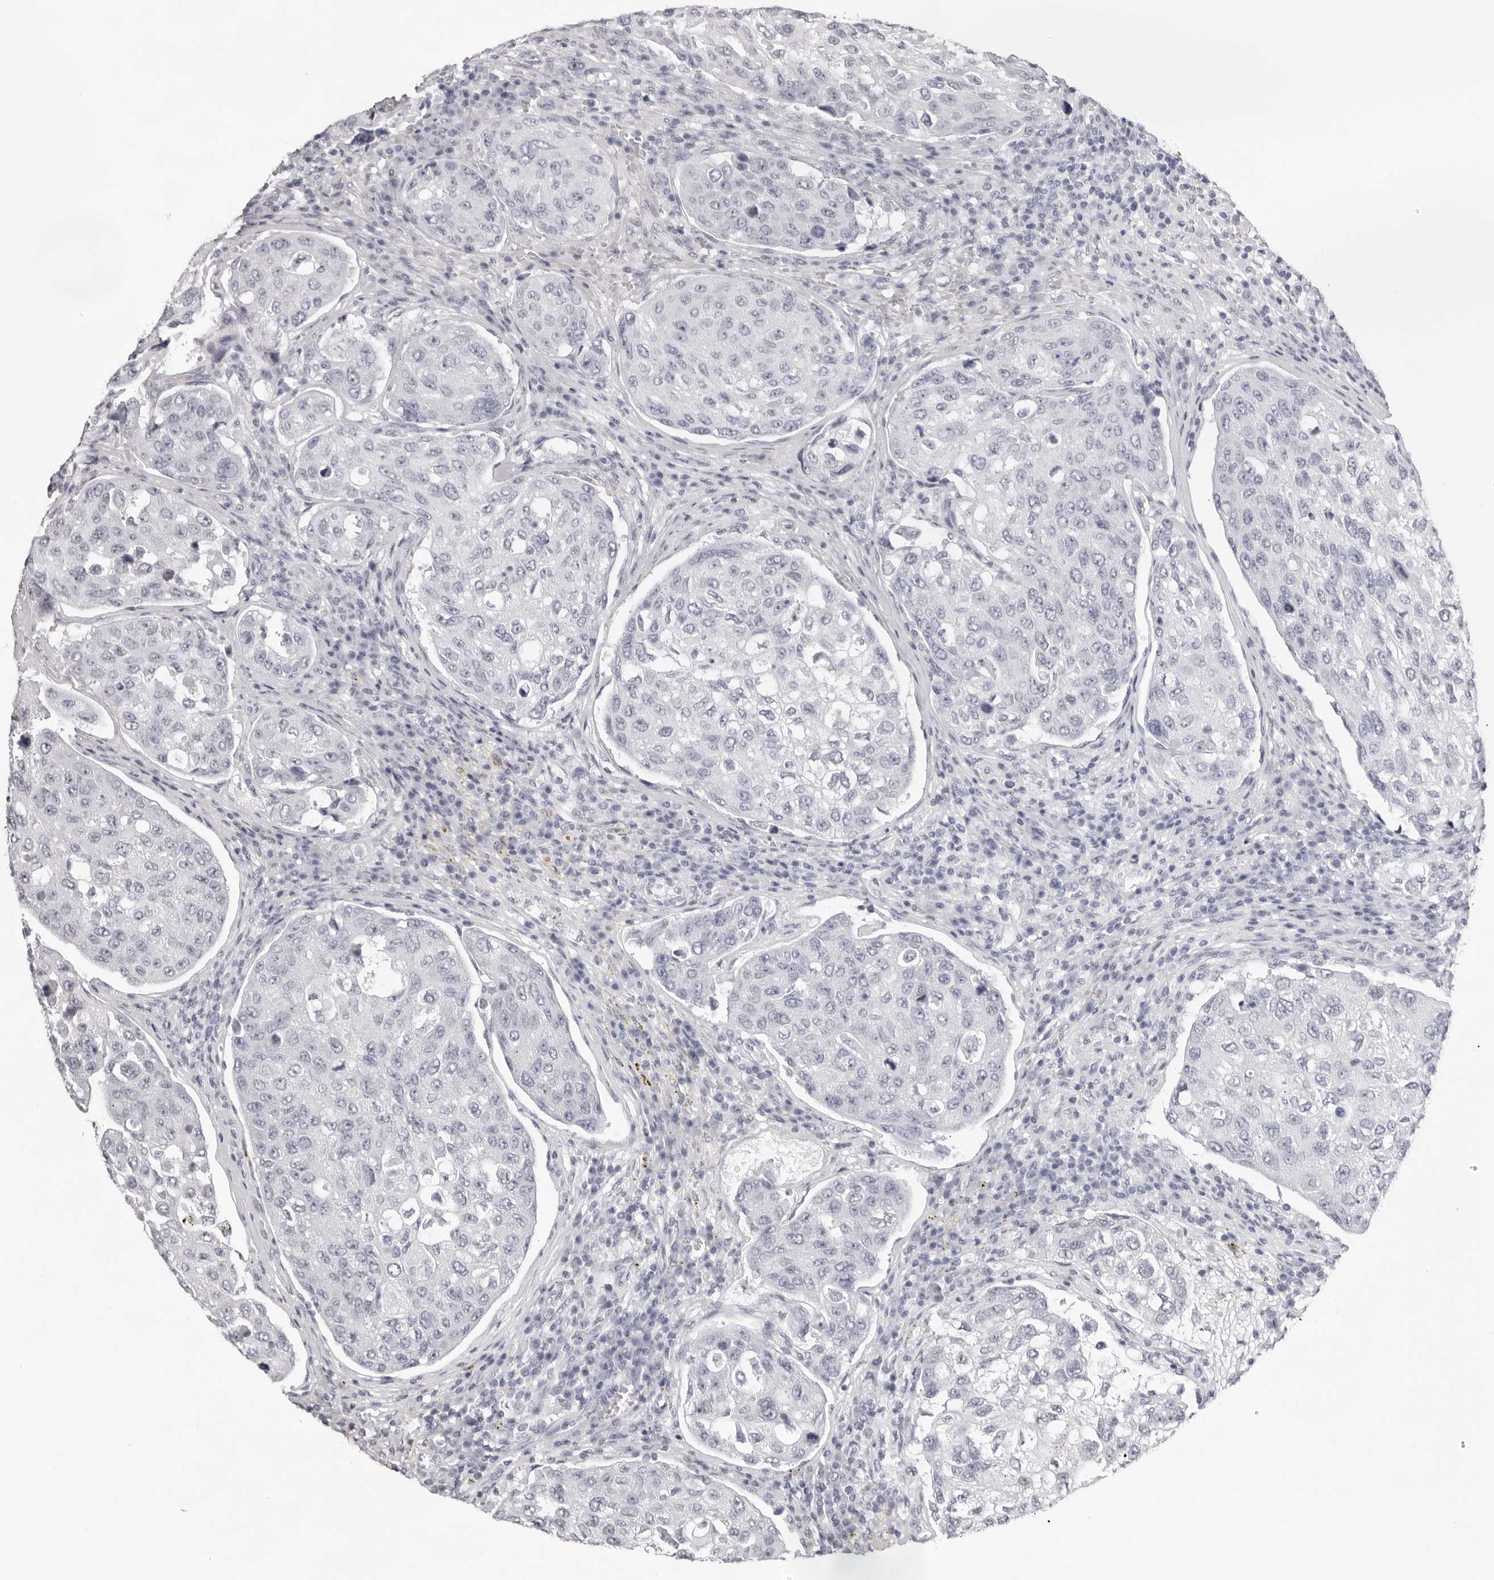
{"staining": {"intensity": "negative", "quantity": "none", "location": "none"}, "tissue": "urothelial cancer", "cell_type": "Tumor cells", "image_type": "cancer", "snomed": [{"axis": "morphology", "description": "Urothelial carcinoma, High grade"}, {"axis": "topography", "description": "Lymph node"}, {"axis": "topography", "description": "Urinary bladder"}], "caption": "Tumor cells are negative for protein expression in human urothelial cancer. The staining was performed using DAB (3,3'-diaminobenzidine) to visualize the protein expression in brown, while the nuclei were stained in blue with hematoxylin (Magnification: 20x).", "gene": "TMOD4", "patient": {"sex": "male", "age": 51}}